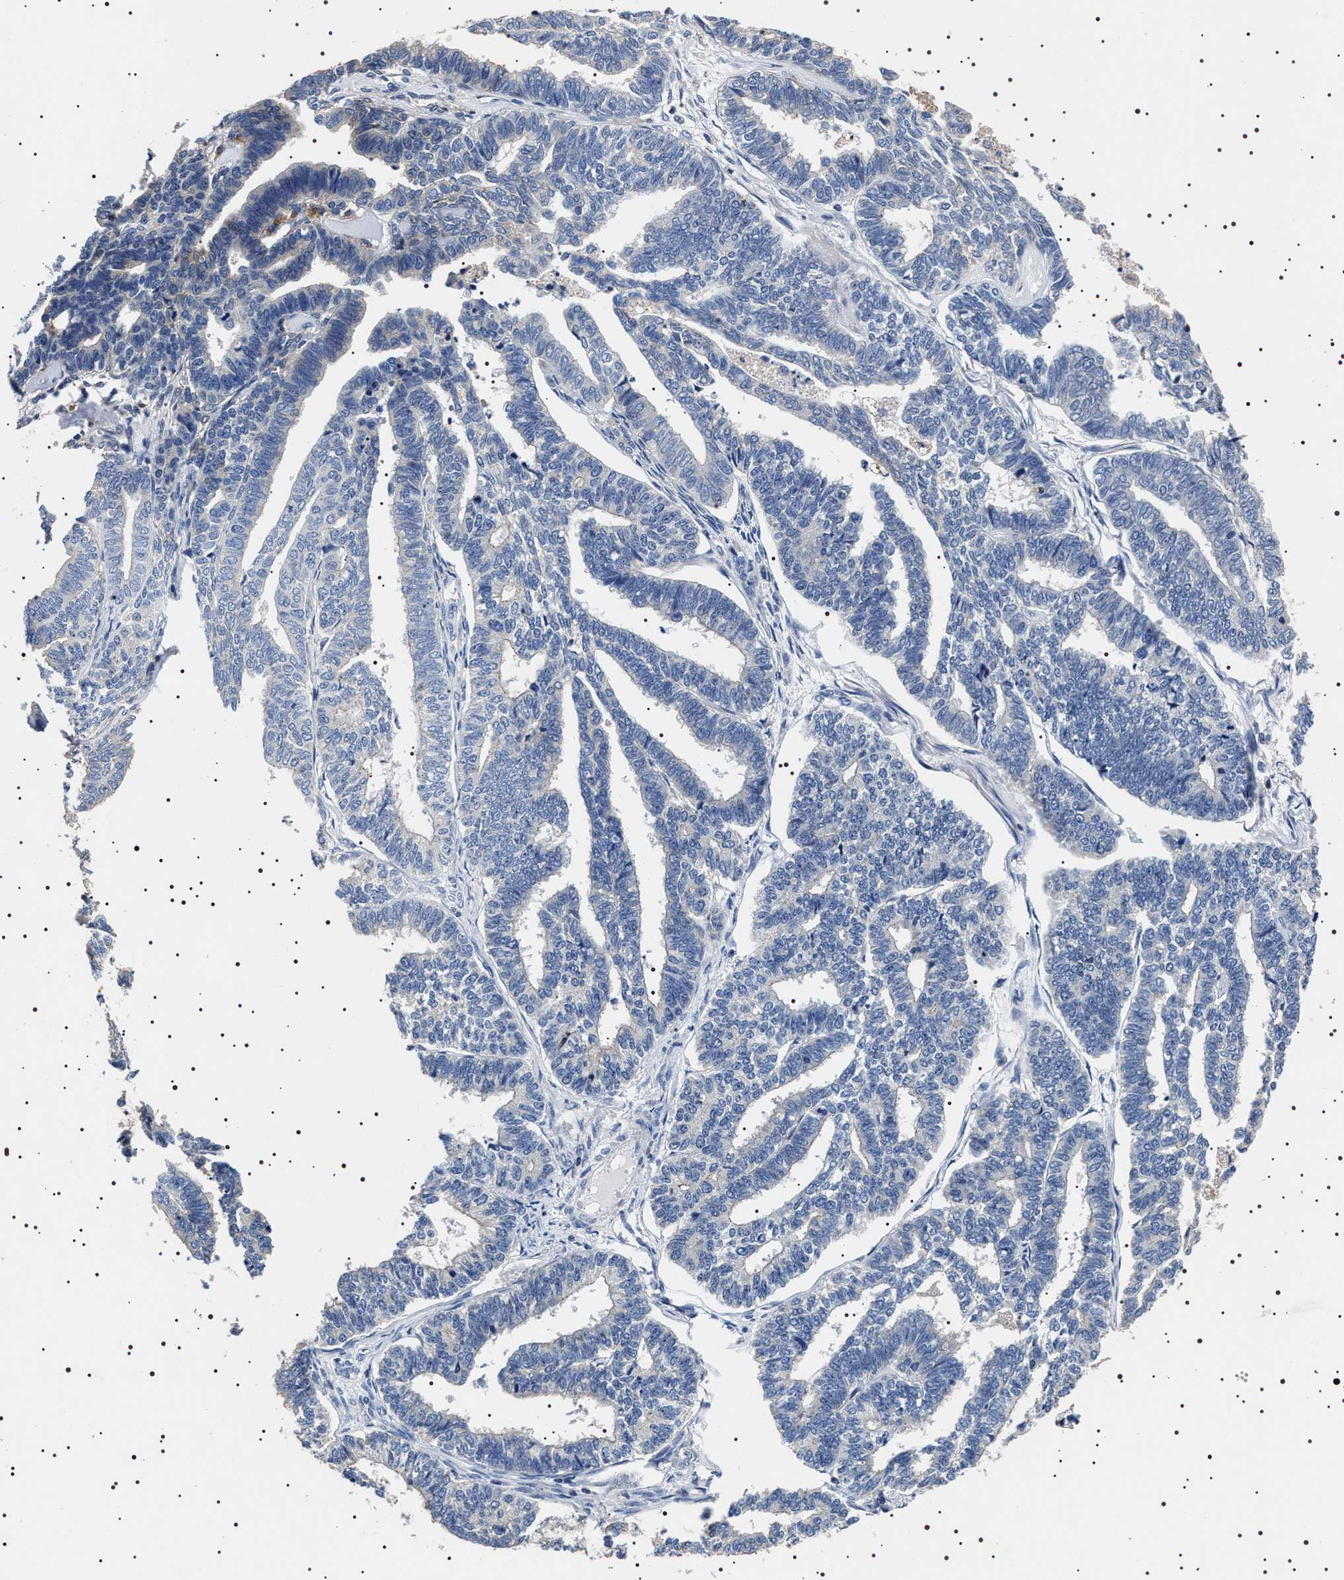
{"staining": {"intensity": "negative", "quantity": "none", "location": "none"}, "tissue": "endometrial cancer", "cell_type": "Tumor cells", "image_type": "cancer", "snomed": [{"axis": "morphology", "description": "Adenocarcinoma, NOS"}, {"axis": "topography", "description": "Endometrium"}], "caption": "Histopathology image shows no protein positivity in tumor cells of endometrial cancer tissue.", "gene": "SLC4A7", "patient": {"sex": "female", "age": 70}}